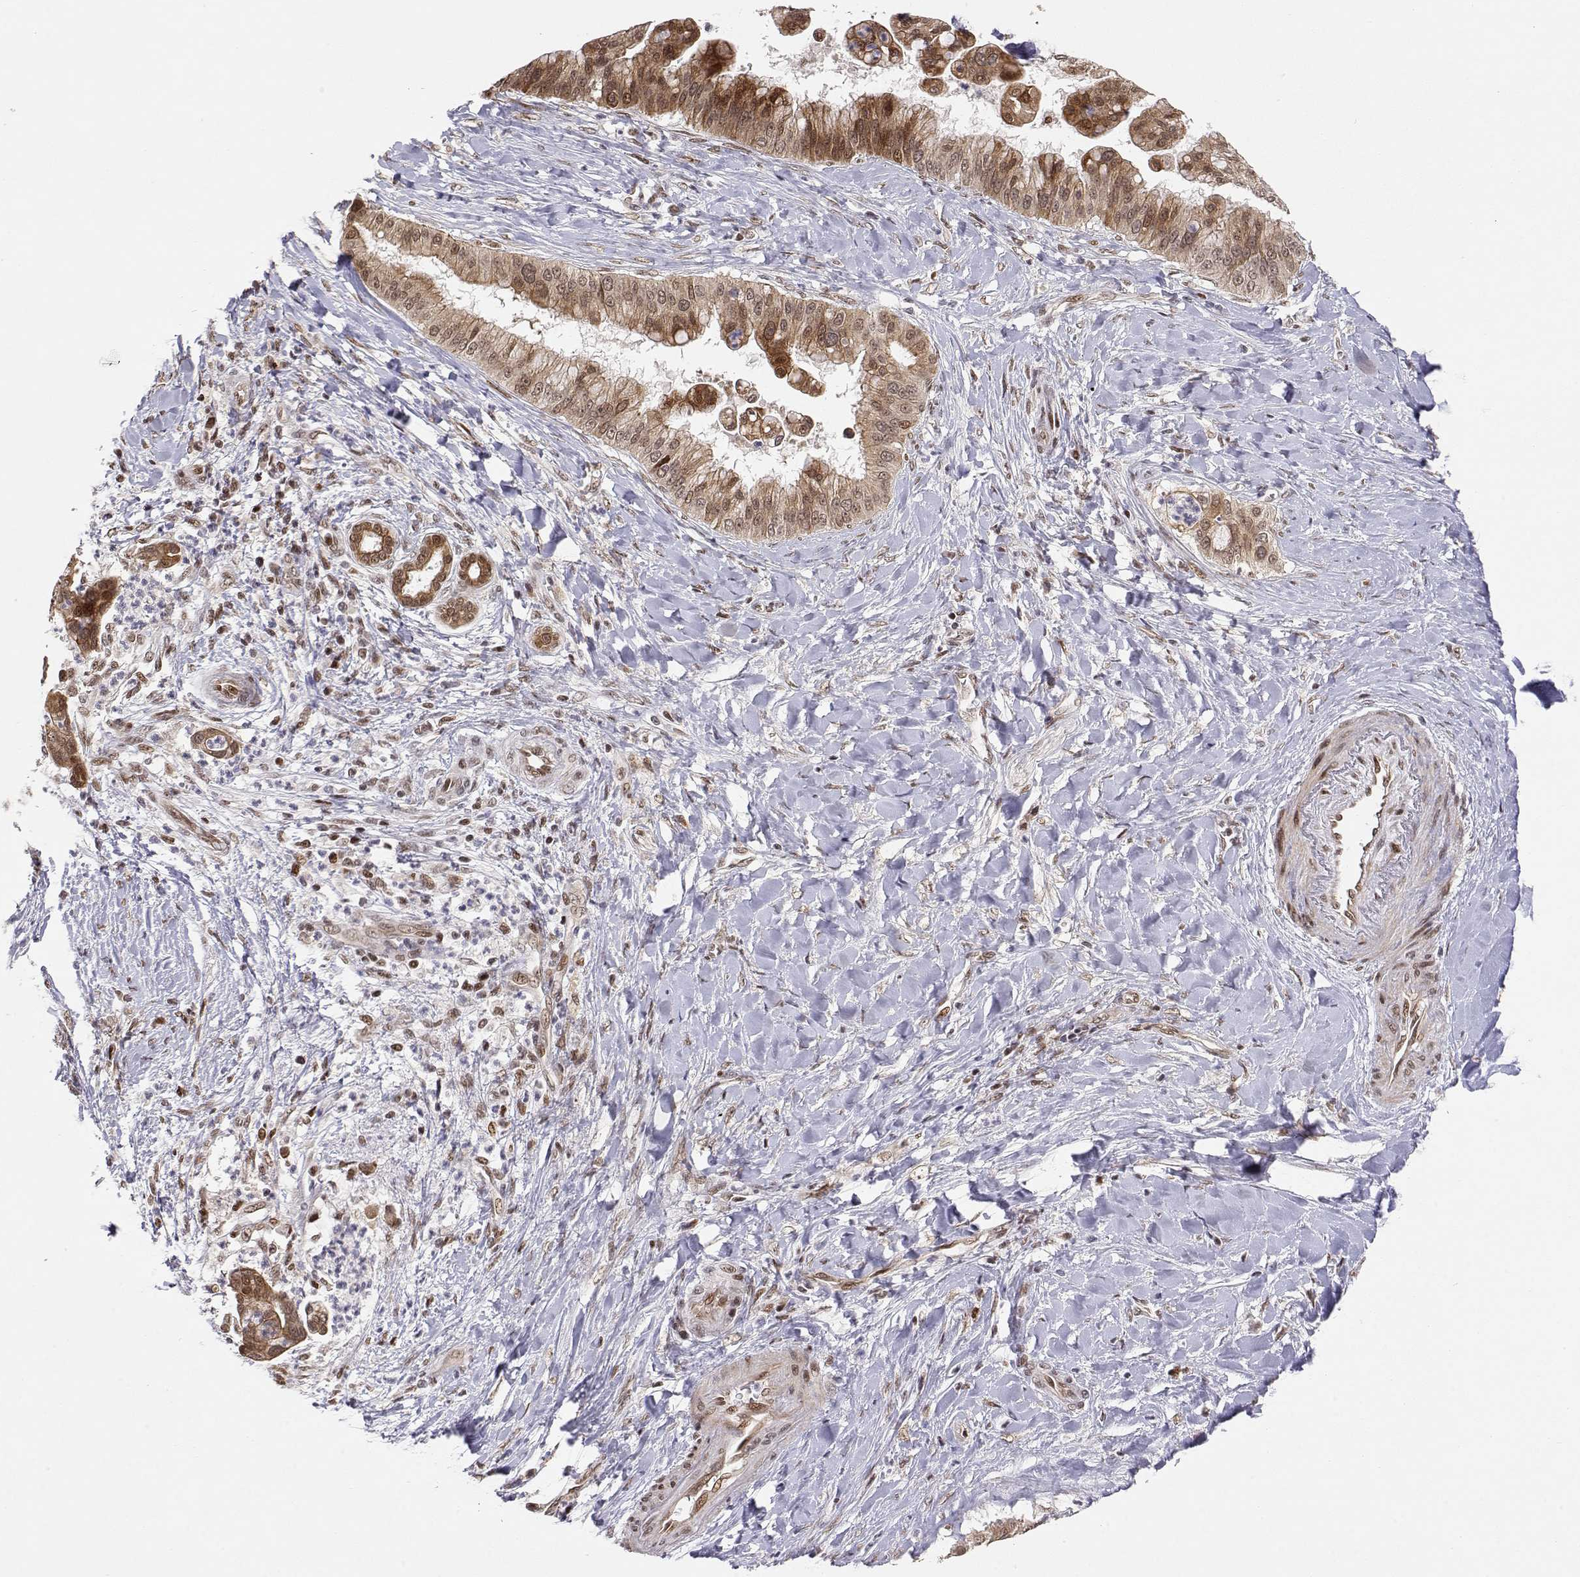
{"staining": {"intensity": "moderate", "quantity": ">75%", "location": "cytoplasmic/membranous"}, "tissue": "liver cancer", "cell_type": "Tumor cells", "image_type": "cancer", "snomed": [{"axis": "morphology", "description": "Cholangiocarcinoma"}, {"axis": "topography", "description": "Liver"}], "caption": "Liver cancer (cholangiocarcinoma) stained for a protein displays moderate cytoplasmic/membranous positivity in tumor cells.", "gene": "BRCA1", "patient": {"sex": "female", "age": 54}}